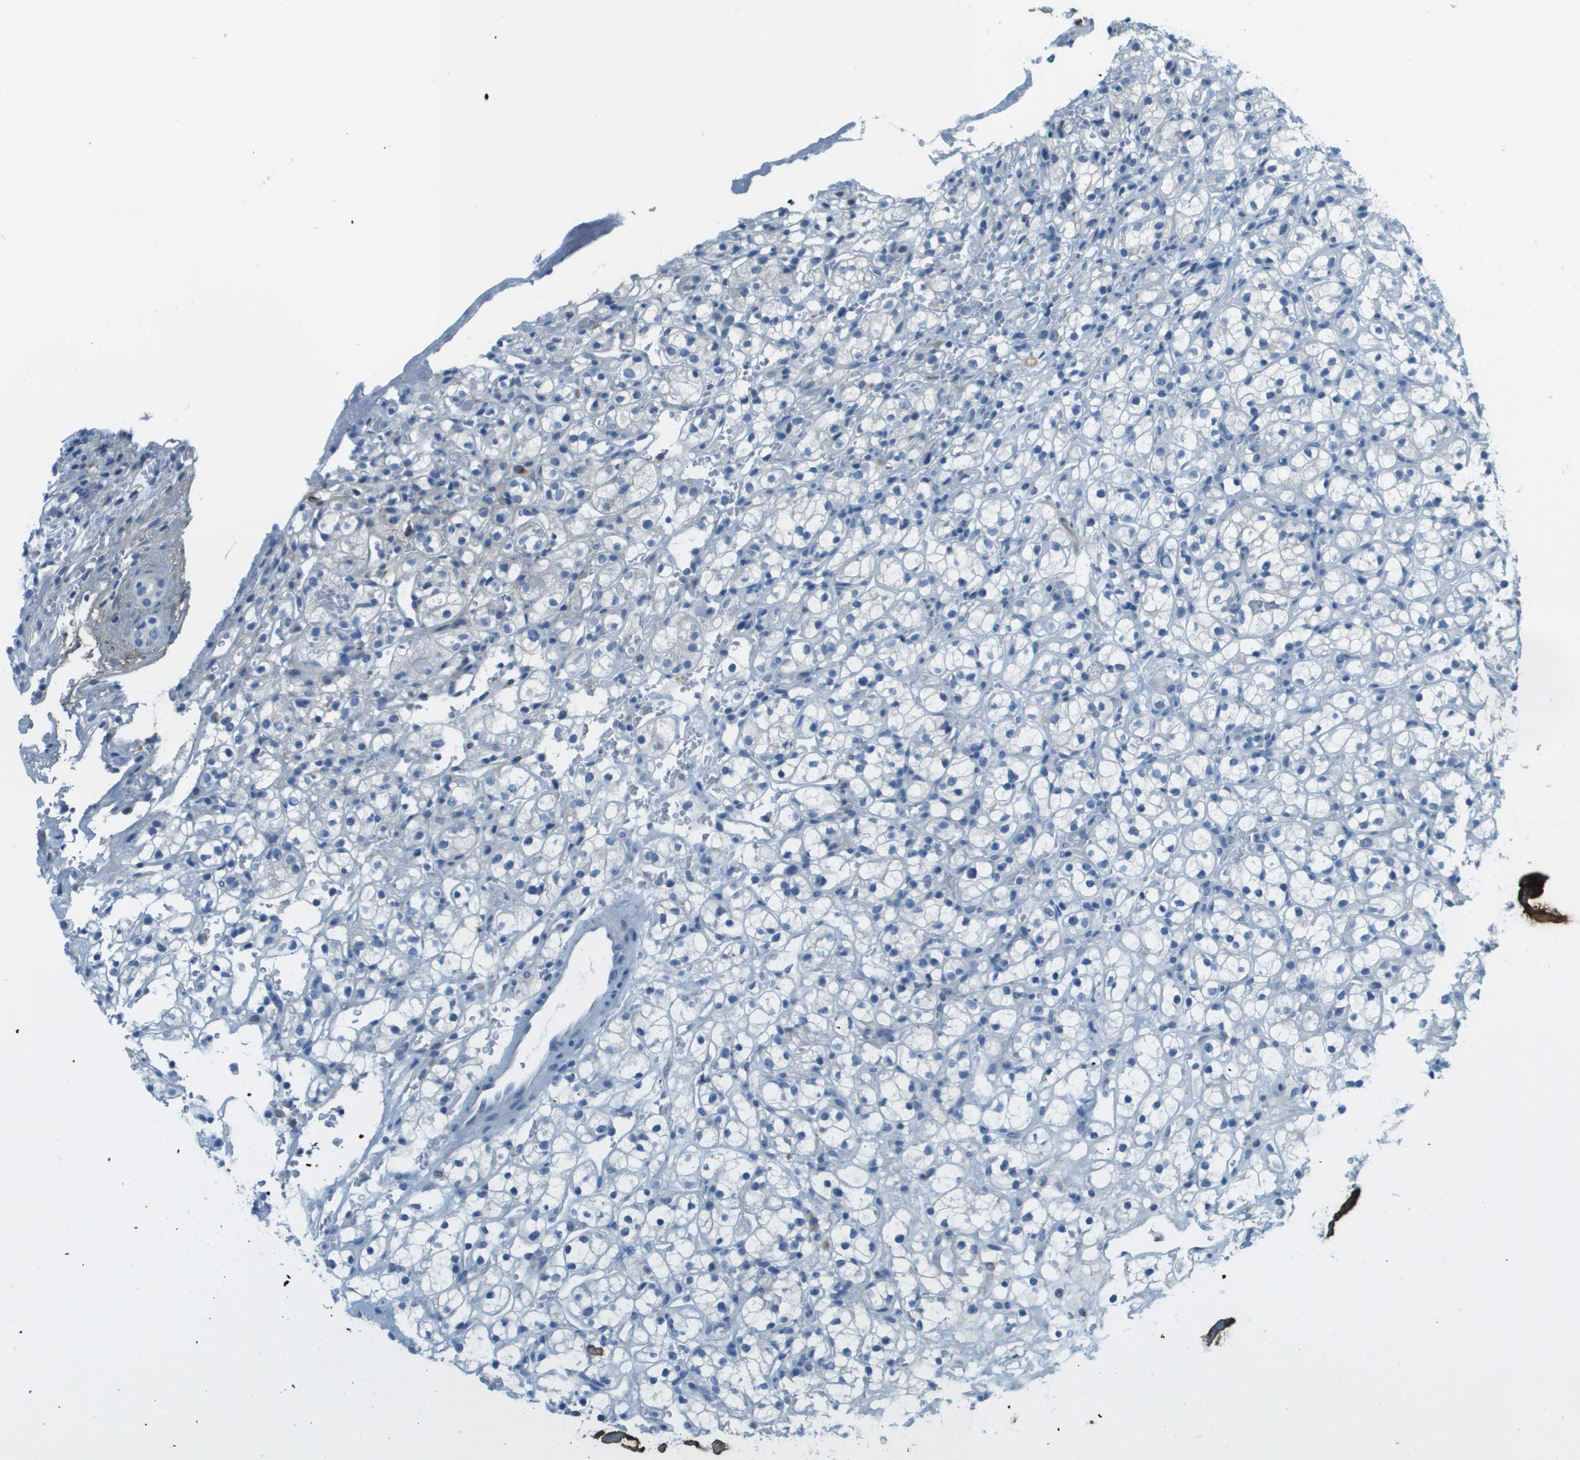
{"staining": {"intensity": "negative", "quantity": "none", "location": "none"}, "tissue": "renal cancer", "cell_type": "Tumor cells", "image_type": "cancer", "snomed": [{"axis": "morphology", "description": "Adenocarcinoma, NOS"}, {"axis": "topography", "description": "Kidney"}], "caption": "A histopathology image of human adenocarcinoma (renal) is negative for staining in tumor cells. (DAB IHC, high magnification).", "gene": "DCN", "patient": {"sex": "male", "age": 61}}